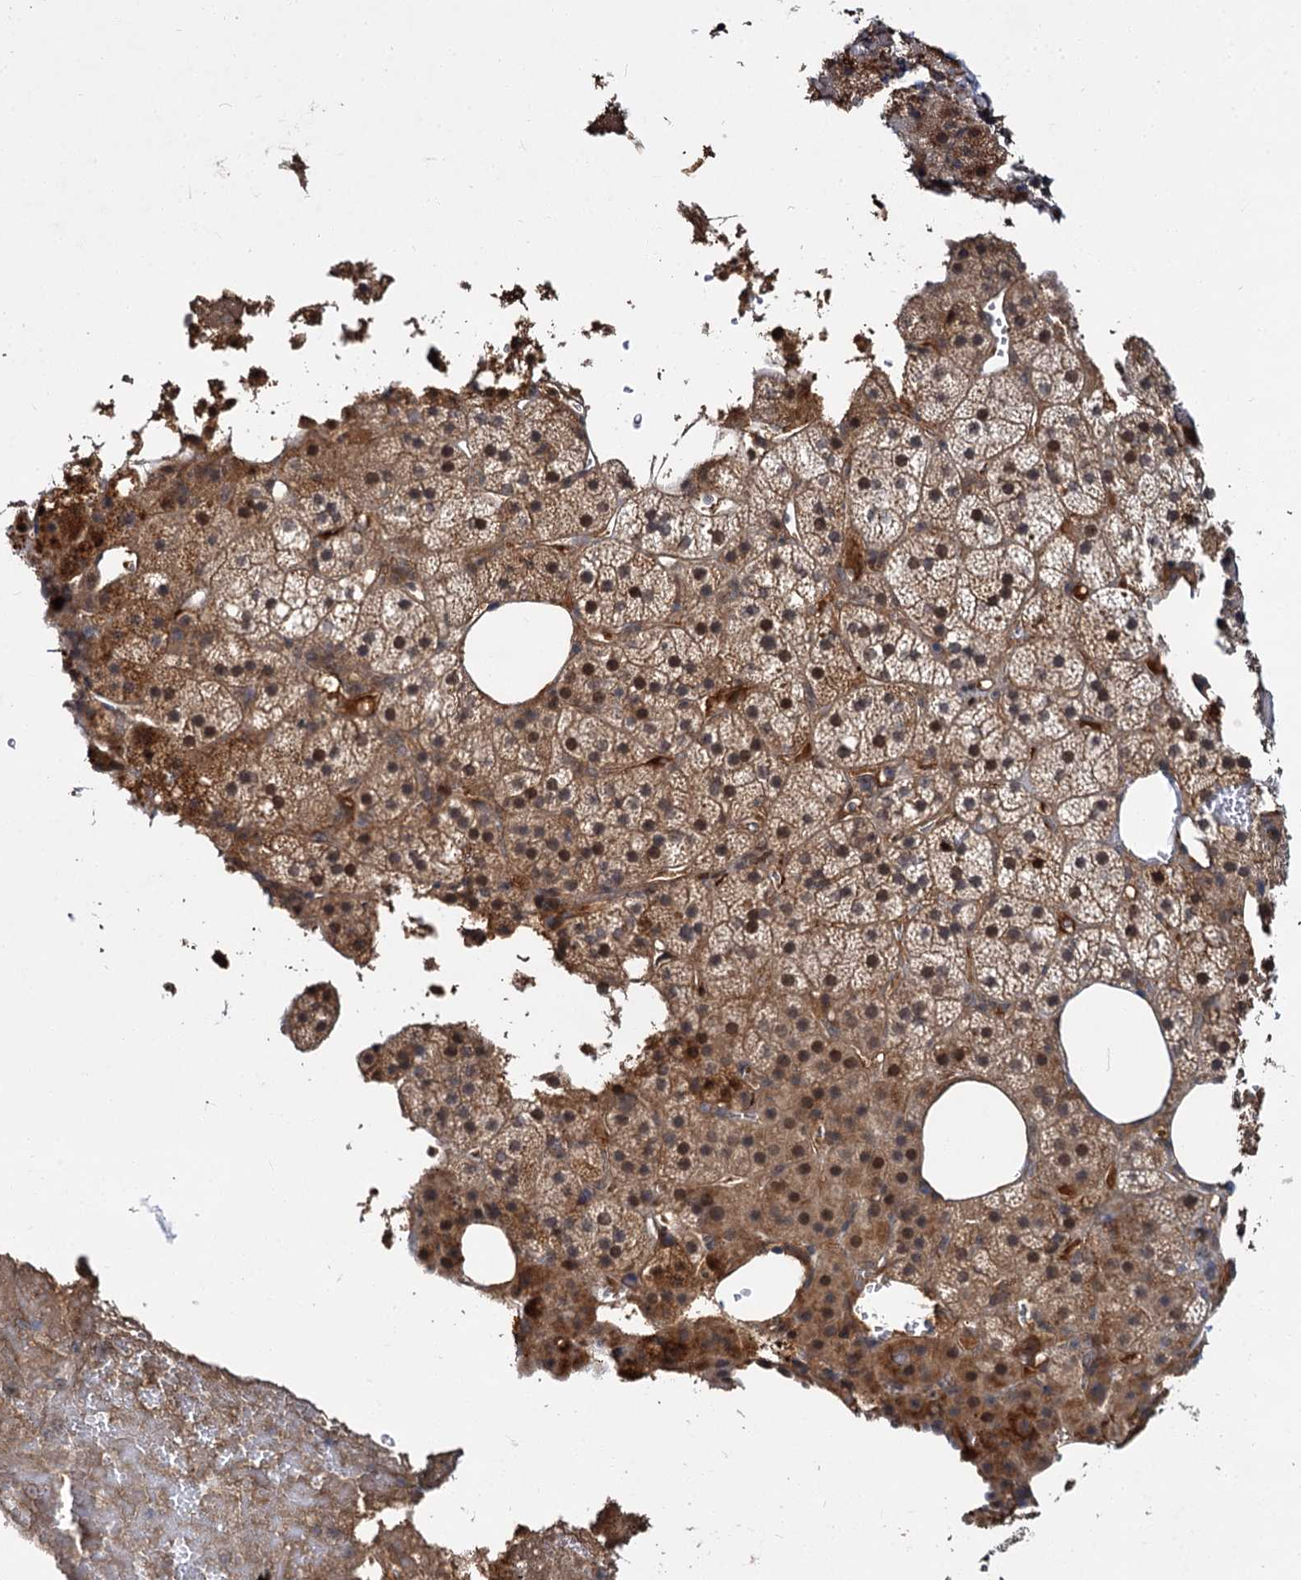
{"staining": {"intensity": "moderate", "quantity": ">75%", "location": "cytoplasmic/membranous,nuclear"}, "tissue": "adrenal gland", "cell_type": "Glandular cells", "image_type": "normal", "snomed": [{"axis": "morphology", "description": "Normal tissue, NOS"}, {"axis": "topography", "description": "Adrenal gland"}], "caption": "Protein expression analysis of unremarkable adrenal gland displays moderate cytoplasmic/membranous,nuclear expression in about >75% of glandular cells. (DAB (3,3'-diaminobenzidine) IHC, brown staining for protein, blue staining for nuclei).", "gene": "MBD6", "patient": {"sex": "female", "age": 59}}